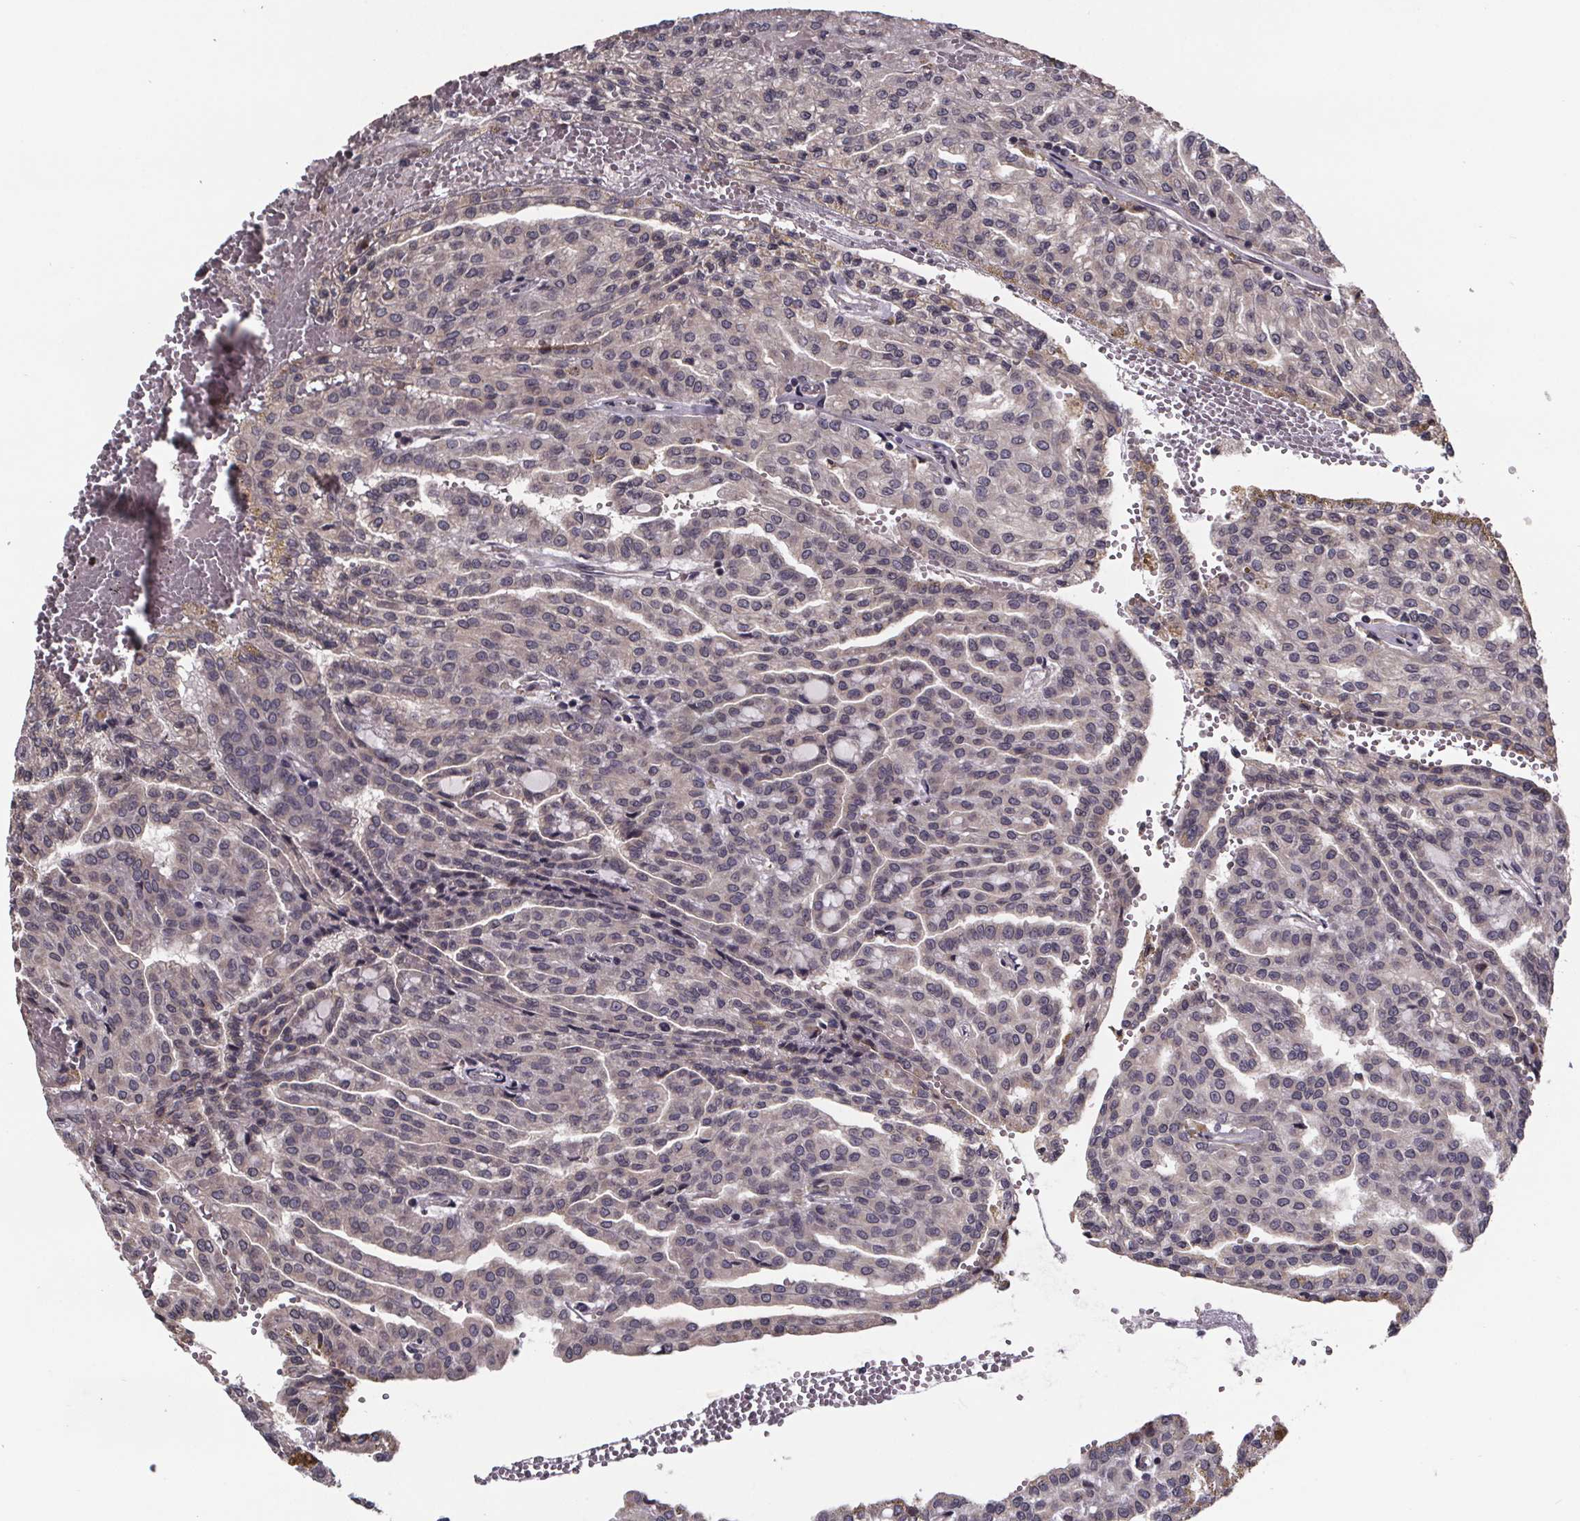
{"staining": {"intensity": "weak", "quantity": ">75%", "location": "cytoplasmic/membranous"}, "tissue": "renal cancer", "cell_type": "Tumor cells", "image_type": "cancer", "snomed": [{"axis": "morphology", "description": "Adenocarcinoma, NOS"}, {"axis": "topography", "description": "Kidney"}], "caption": "Renal adenocarcinoma stained with immunohistochemistry reveals weak cytoplasmic/membranous expression in about >75% of tumor cells. (DAB IHC, brown staining for protein, blue staining for nuclei).", "gene": "SAT1", "patient": {"sex": "male", "age": 63}}